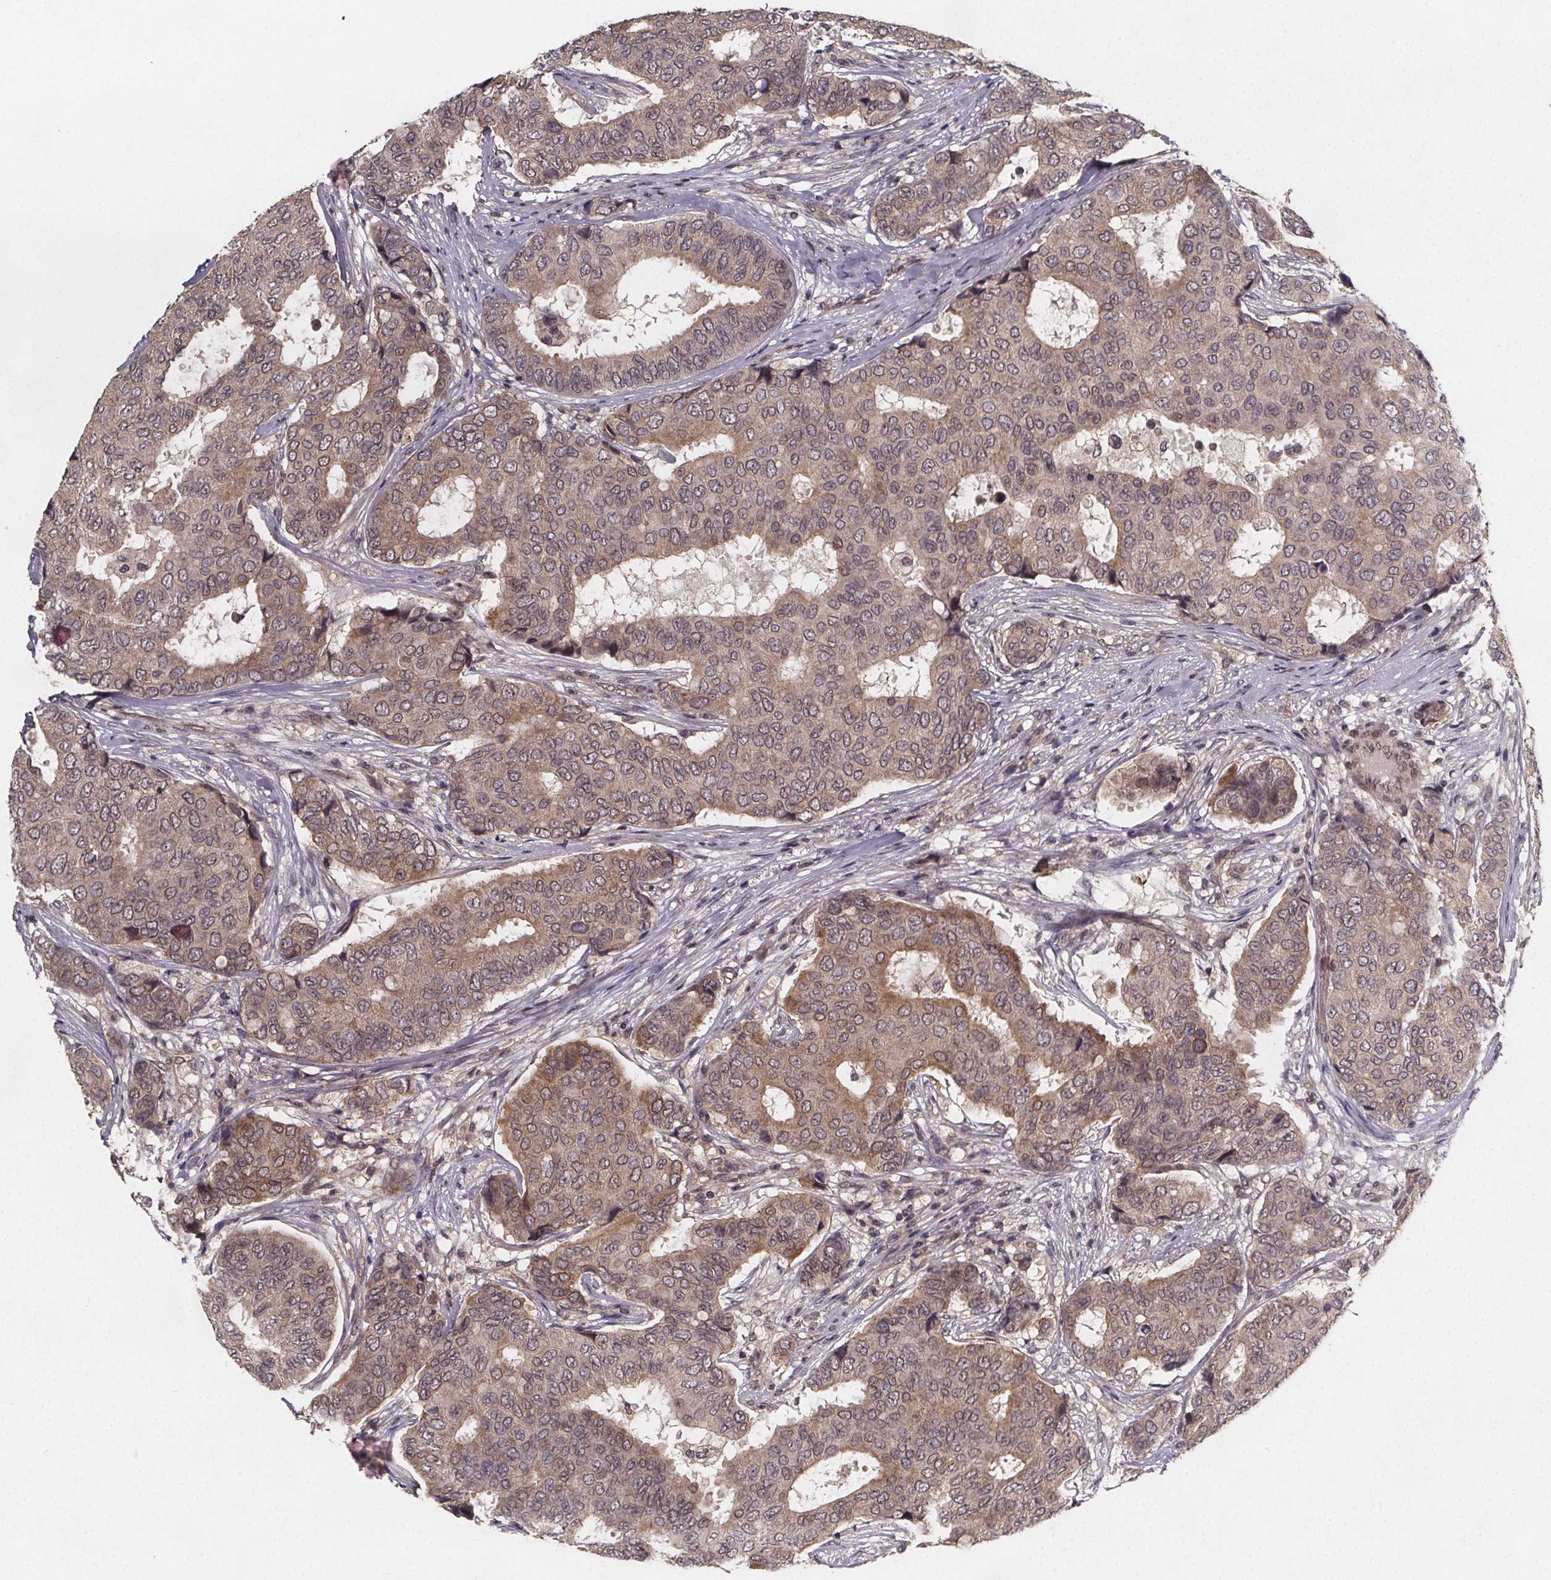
{"staining": {"intensity": "moderate", "quantity": "25%-75%", "location": "cytoplasmic/membranous"}, "tissue": "breast cancer", "cell_type": "Tumor cells", "image_type": "cancer", "snomed": [{"axis": "morphology", "description": "Duct carcinoma"}, {"axis": "topography", "description": "Breast"}], "caption": "Breast cancer (infiltrating ductal carcinoma) was stained to show a protein in brown. There is medium levels of moderate cytoplasmic/membranous positivity in about 25%-75% of tumor cells.", "gene": "PIERCE2", "patient": {"sex": "female", "age": 75}}